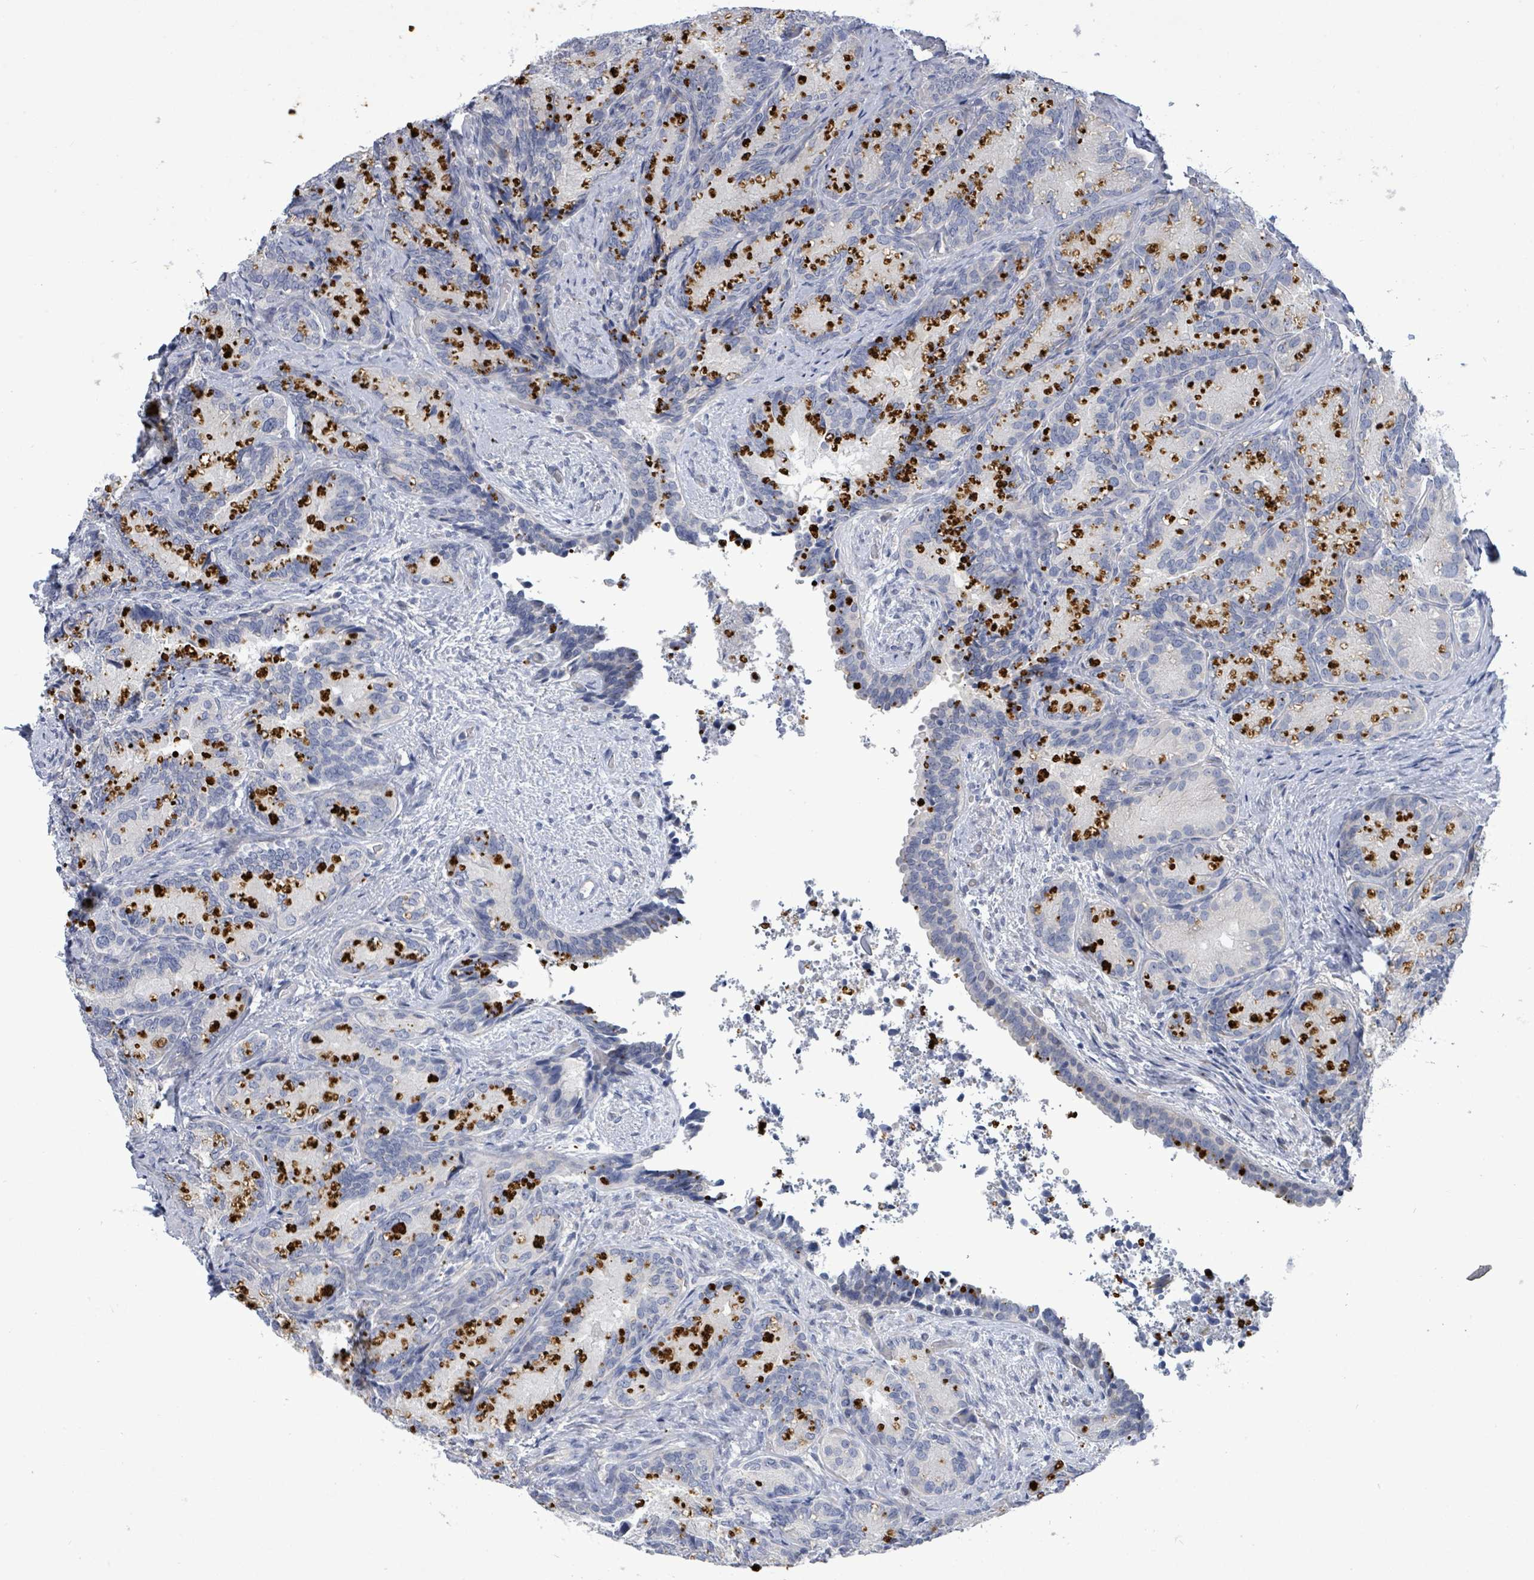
{"staining": {"intensity": "strong", "quantity": "25%-75%", "location": "cytoplasmic/membranous"}, "tissue": "seminal vesicle", "cell_type": "Glandular cells", "image_type": "normal", "snomed": [{"axis": "morphology", "description": "Normal tissue, NOS"}, {"axis": "topography", "description": "Seminal veicle"}], "caption": "Glandular cells display strong cytoplasmic/membranous expression in about 25%-75% of cells in unremarkable seminal vesicle. The staining is performed using DAB (3,3'-diaminobenzidine) brown chromogen to label protein expression. The nuclei are counter-stained blue using hematoxylin.", "gene": "CT45A10", "patient": {"sex": "male", "age": 58}}